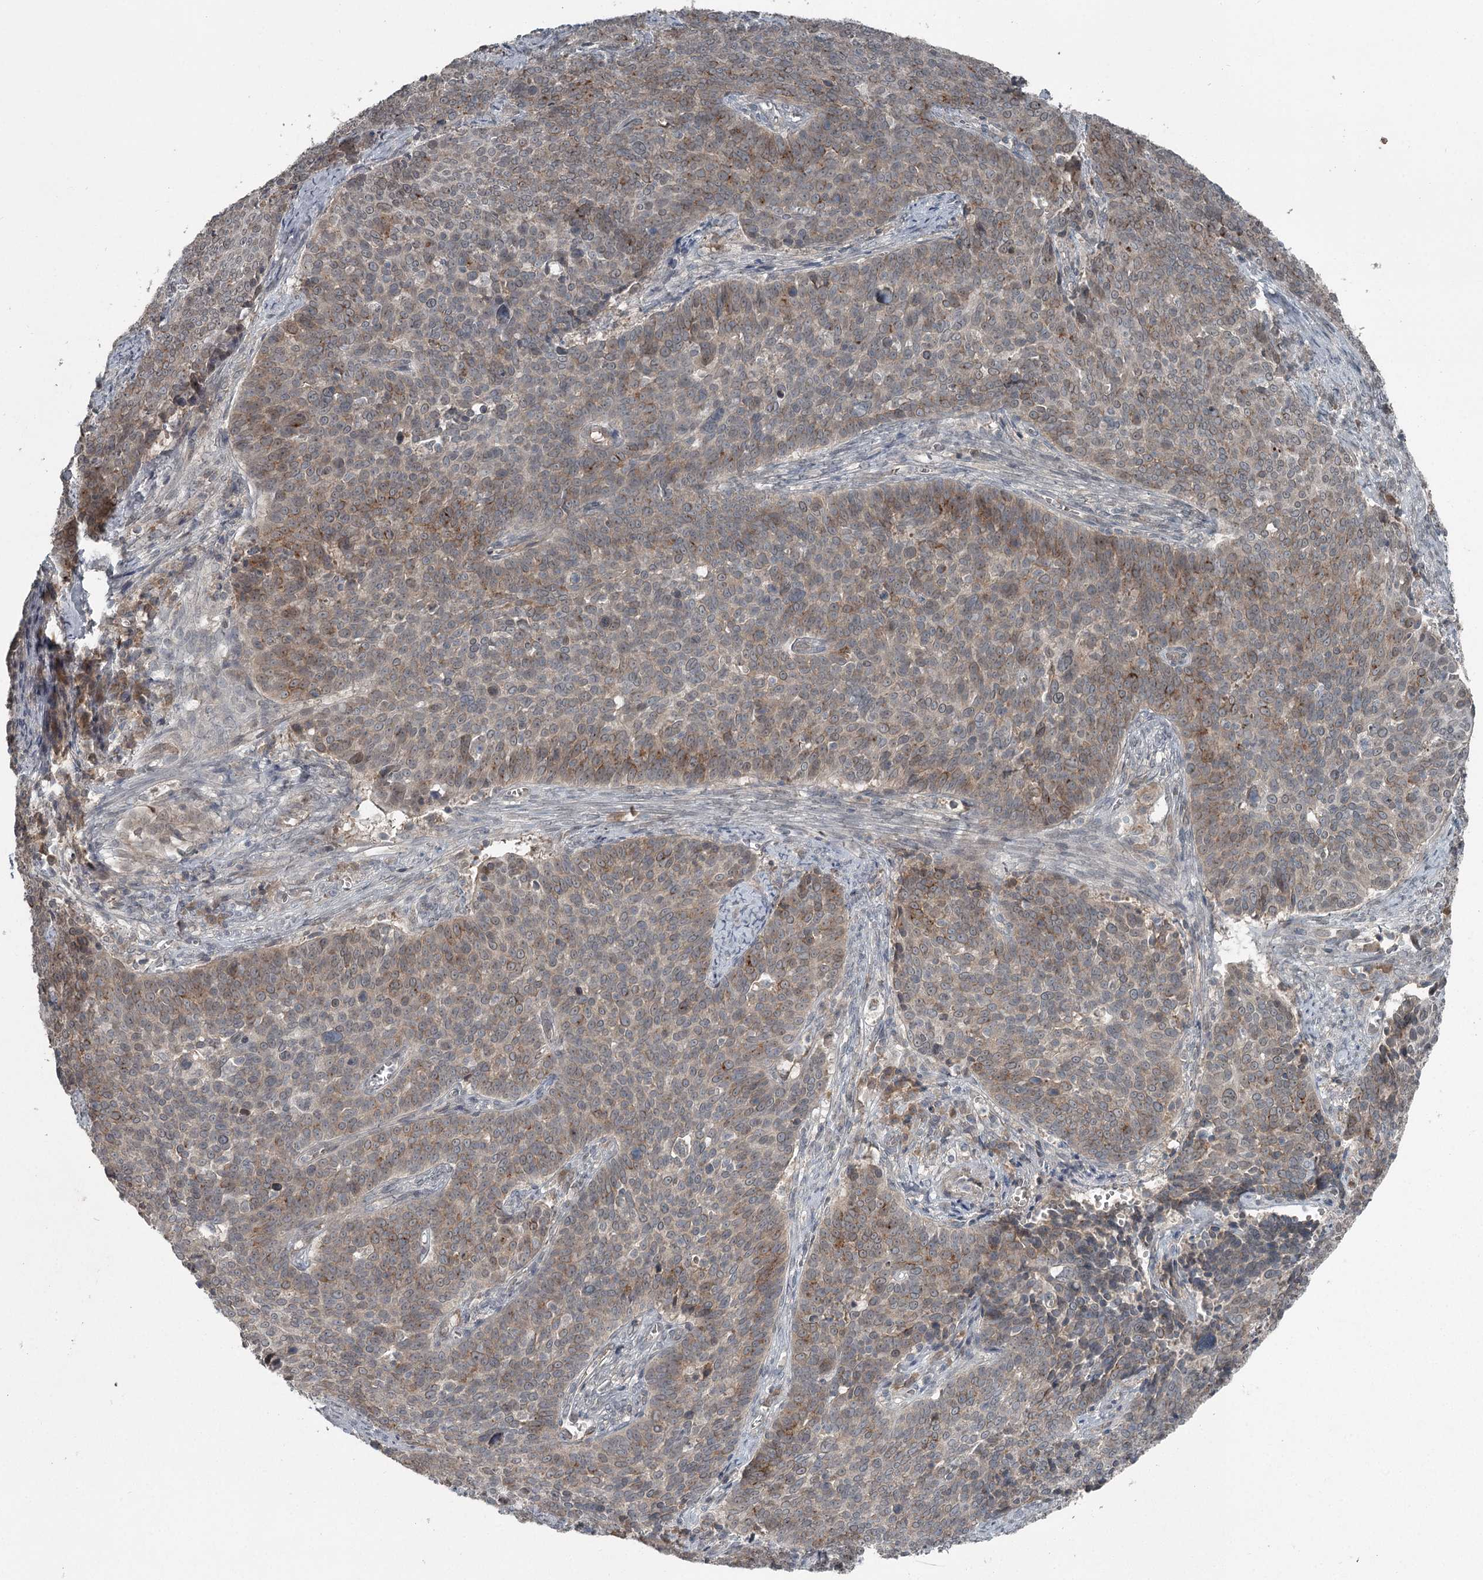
{"staining": {"intensity": "weak", "quantity": "25%-75%", "location": "cytoplasmic/membranous"}, "tissue": "cervical cancer", "cell_type": "Tumor cells", "image_type": "cancer", "snomed": [{"axis": "morphology", "description": "Squamous cell carcinoma, NOS"}, {"axis": "topography", "description": "Cervix"}], "caption": "This photomicrograph exhibits immunohistochemistry (IHC) staining of cervical cancer (squamous cell carcinoma), with low weak cytoplasmic/membranous positivity in approximately 25%-75% of tumor cells.", "gene": "SLC39A8", "patient": {"sex": "female", "age": 39}}